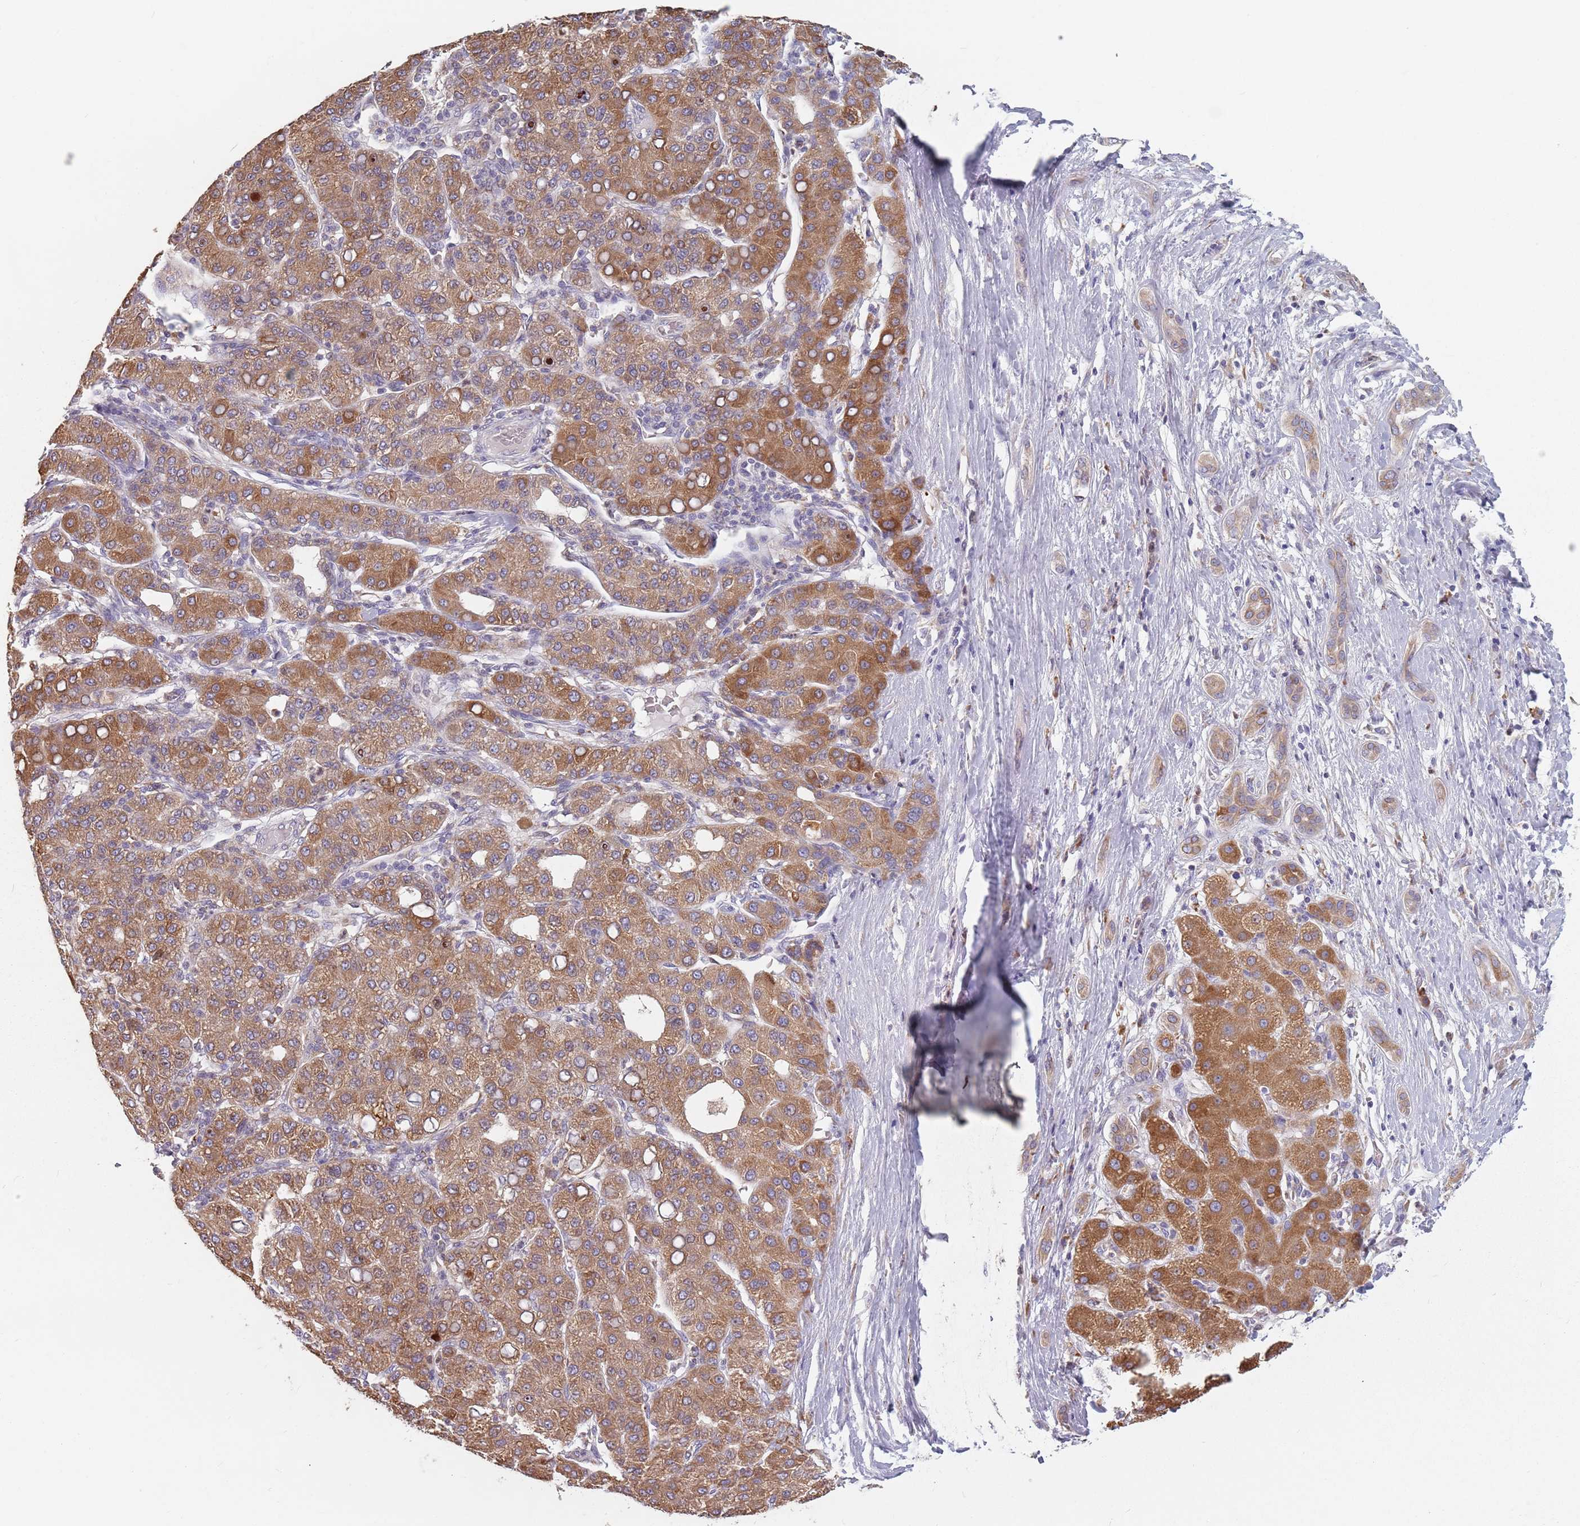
{"staining": {"intensity": "strong", "quantity": ">75%", "location": "cytoplasmic/membranous"}, "tissue": "liver cancer", "cell_type": "Tumor cells", "image_type": "cancer", "snomed": [{"axis": "morphology", "description": "Carcinoma, Hepatocellular, NOS"}, {"axis": "topography", "description": "Liver"}], "caption": "Human liver hepatocellular carcinoma stained with a protein marker reveals strong staining in tumor cells.", "gene": "RPS9", "patient": {"sex": "male", "age": 65}}